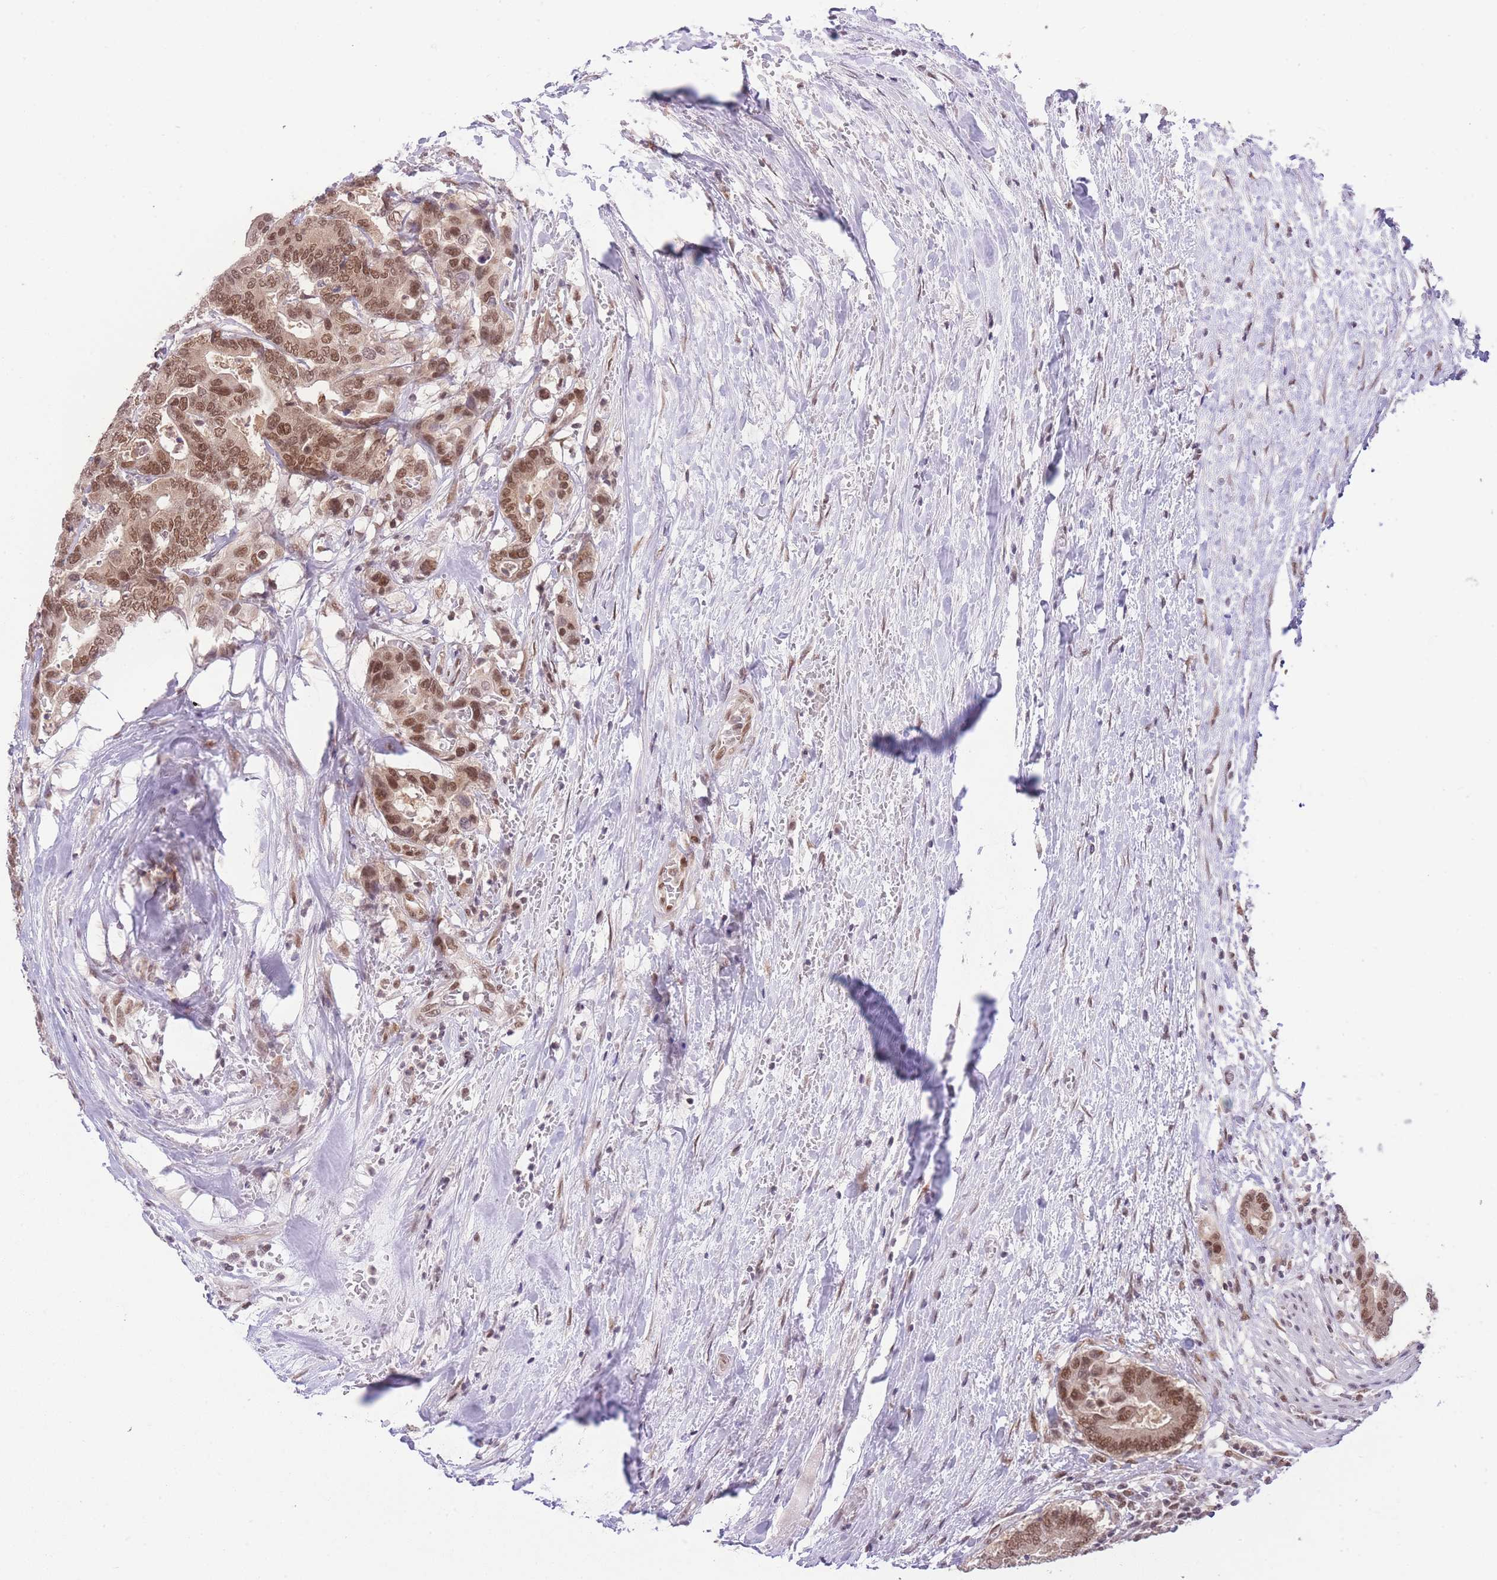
{"staining": {"intensity": "moderate", "quantity": ">75%", "location": "nuclear"}, "tissue": "colorectal cancer", "cell_type": "Tumor cells", "image_type": "cancer", "snomed": [{"axis": "morphology", "description": "Normal tissue, NOS"}, {"axis": "morphology", "description": "Adenocarcinoma, NOS"}, {"axis": "topography", "description": "Colon"}], "caption": "The photomicrograph shows staining of adenocarcinoma (colorectal), revealing moderate nuclear protein staining (brown color) within tumor cells.", "gene": "TMED3", "patient": {"sex": "male", "age": 82}}